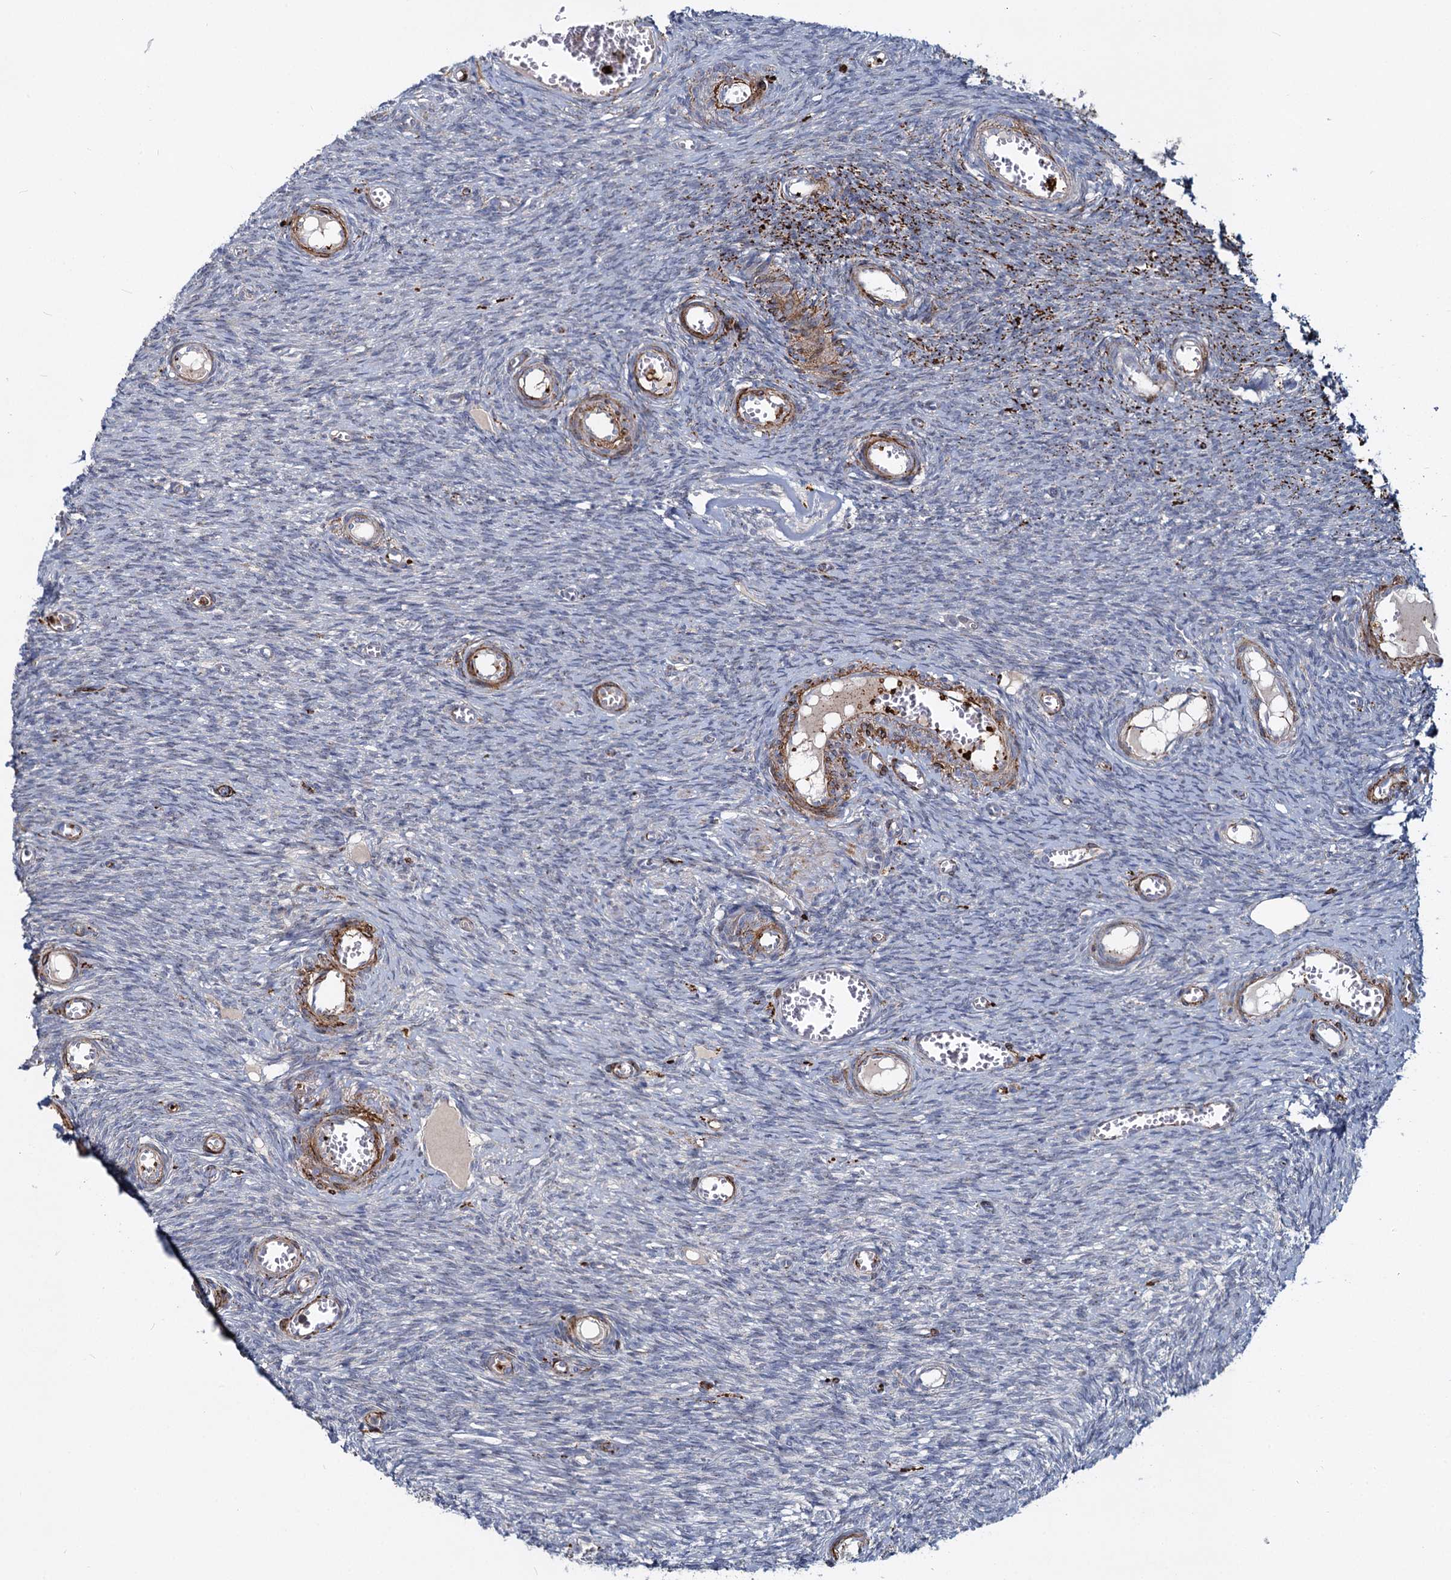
{"staining": {"intensity": "negative", "quantity": "none", "location": "none"}, "tissue": "ovary", "cell_type": "Ovarian stroma cells", "image_type": "normal", "snomed": [{"axis": "morphology", "description": "Normal tissue, NOS"}, {"axis": "topography", "description": "Ovary"}], "caption": "This is a photomicrograph of IHC staining of normal ovary, which shows no expression in ovarian stroma cells. (Brightfield microscopy of DAB (3,3'-diaminobenzidine) immunohistochemistry (IHC) at high magnification).", "gene": "DCUN1D2", "patient": {"sex": "female", "age": 44}}